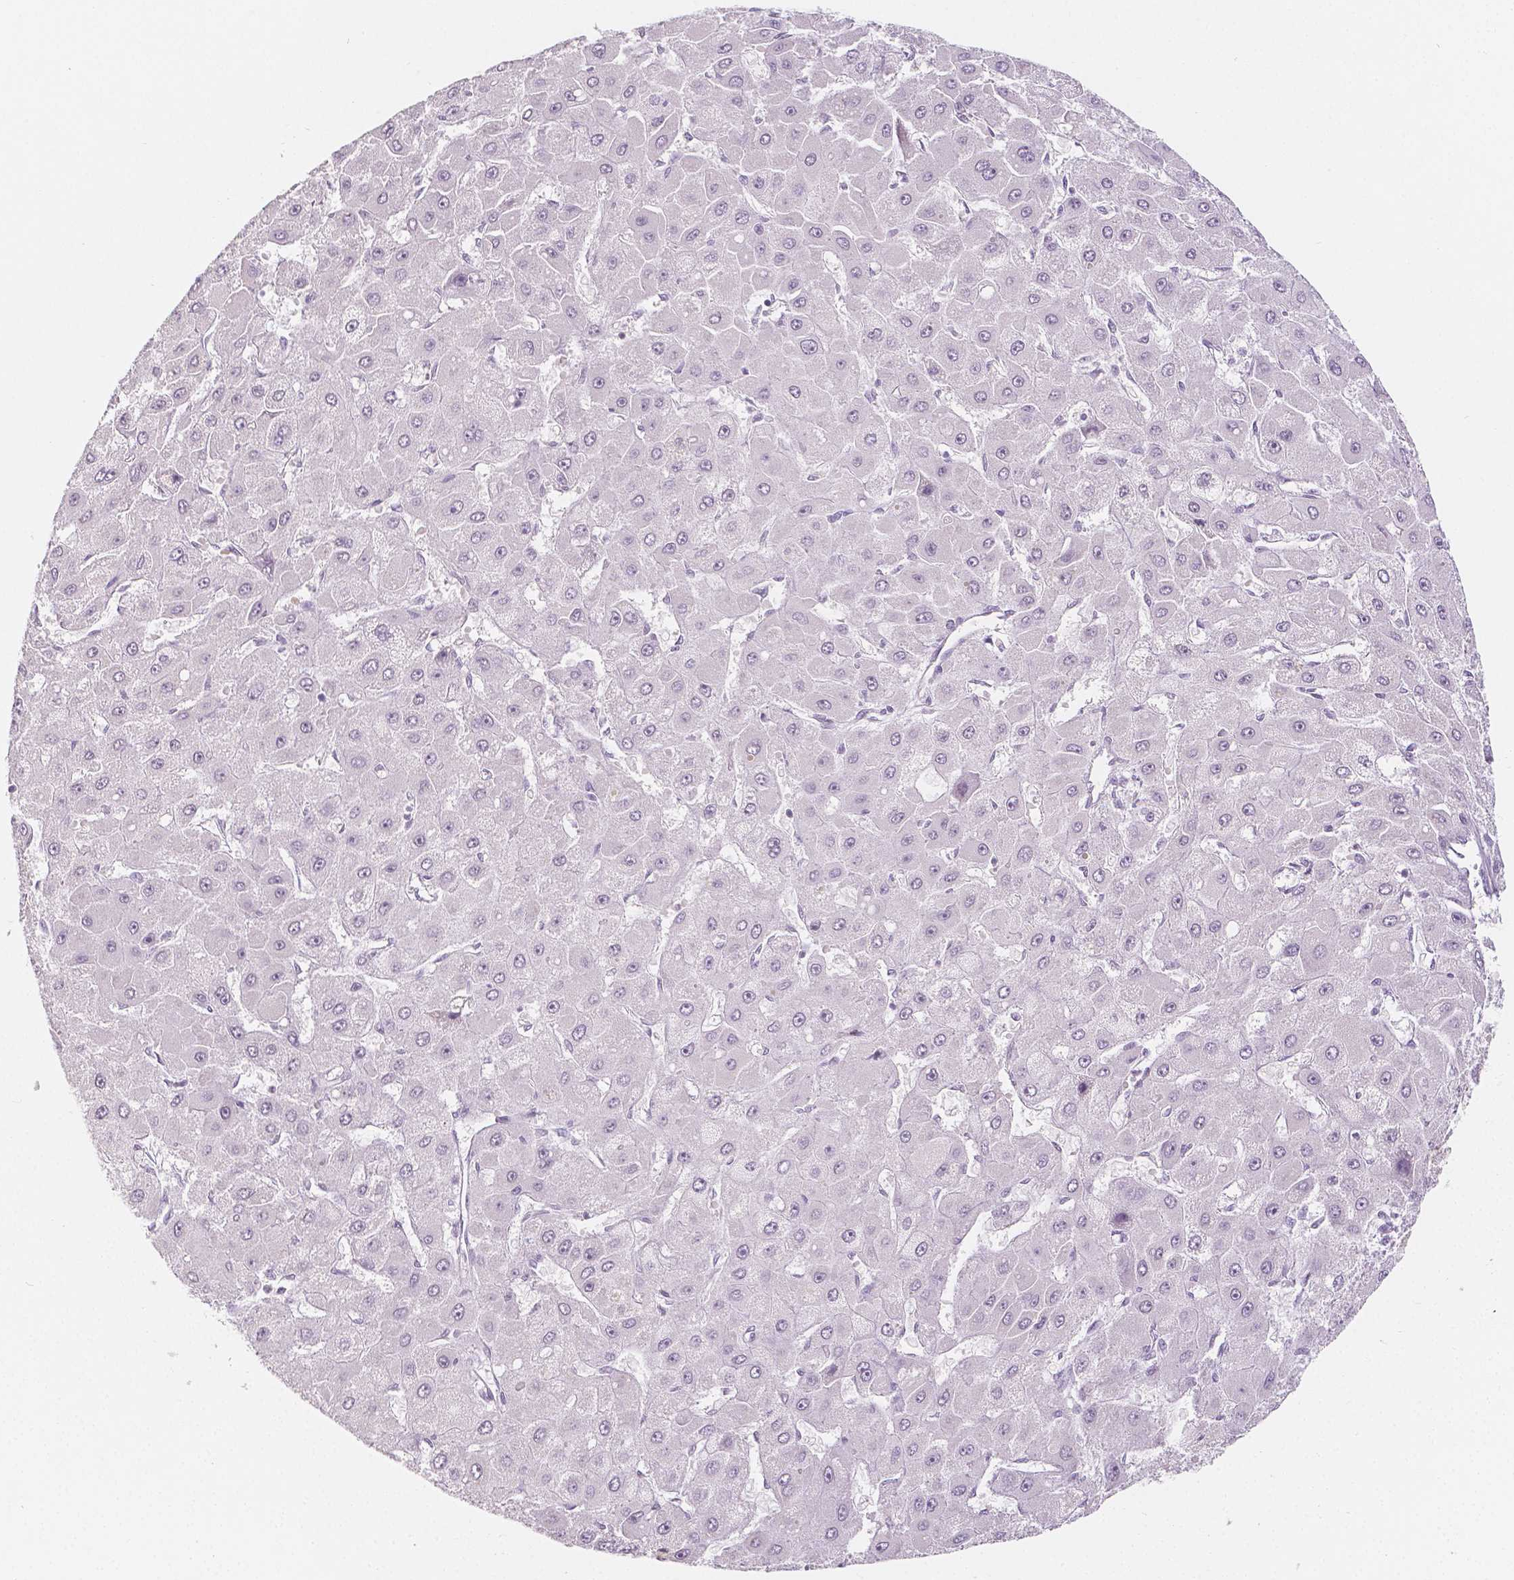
{"staining": {"intensity": "negative", "quantity": "none", "location": "none"}, "tissue": "liver cancer", "cell_type": "Tumor cells", "image_type": "cancer", "snomed": [{"axis": "morphology", "description": "Carcinoma, Hepatocellular, NOS"}, {"axis": "topography", "description": "Liver"}], "caption": "Protein analysis of liver cancer shows no significant positivity in tumor cells.", "gene": "KDM5B", "patient": {"sex": "female", "age": 25}}